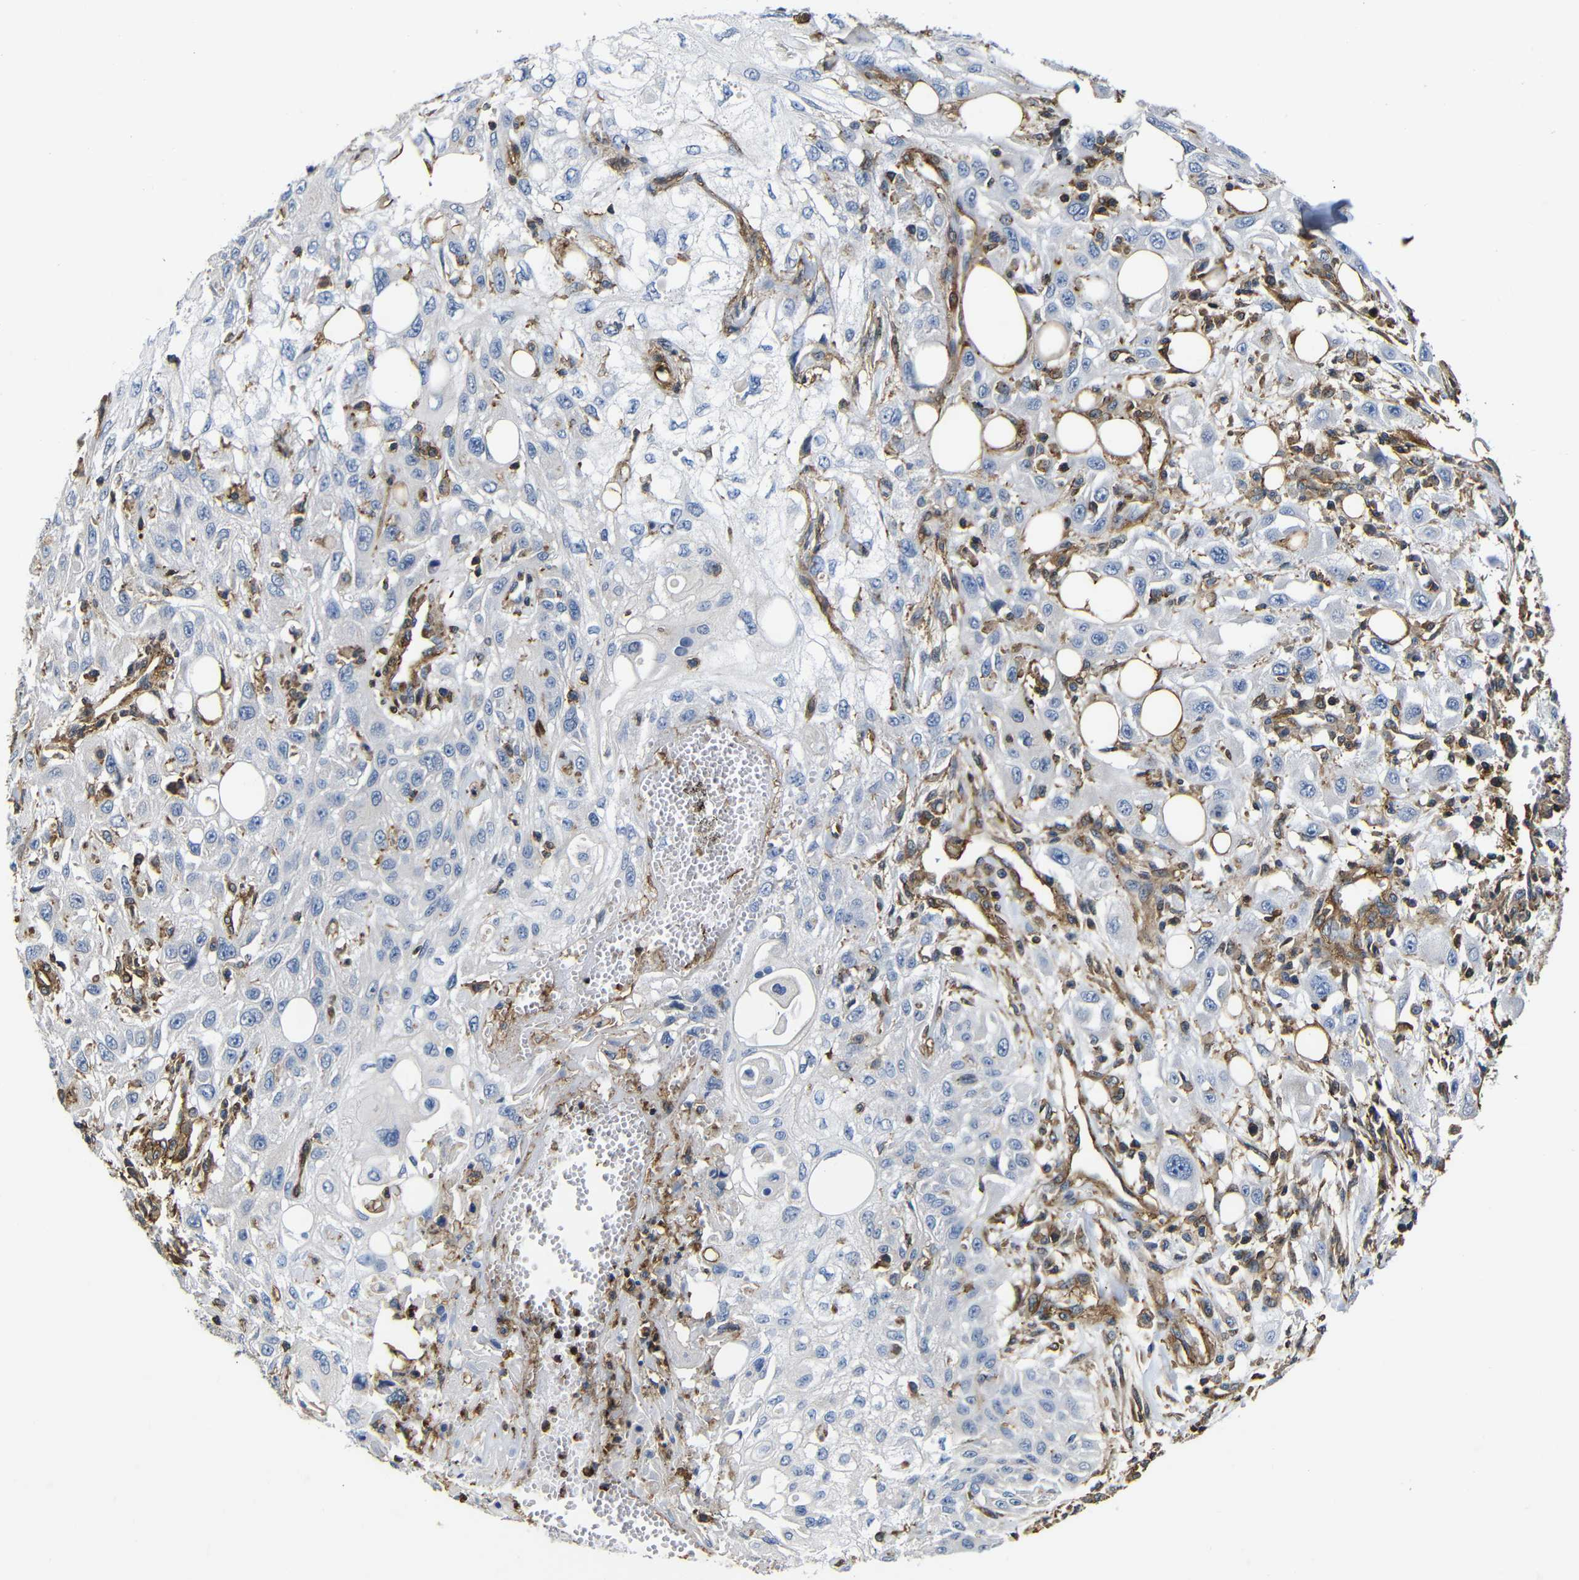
{"staining": {"intensity": "negative", "quantity": "none", "location": "none"}, "tissue": "skin cancer", "cell_type": "Tumor cells", "image_type": "cancer", "snomed": [{"axis": "morphology", "description": "Squamous cell carcinoma, NOS"}, {"axis": "topography", "description": "Skin"}], "caption": "Skin squamous cell carcinoma stained for a protein using immunohistochemistry (IHC) shows no positivity tumor cells.", "gene": "PI4KA", "patient": {"sex": "male", "age": 75}}